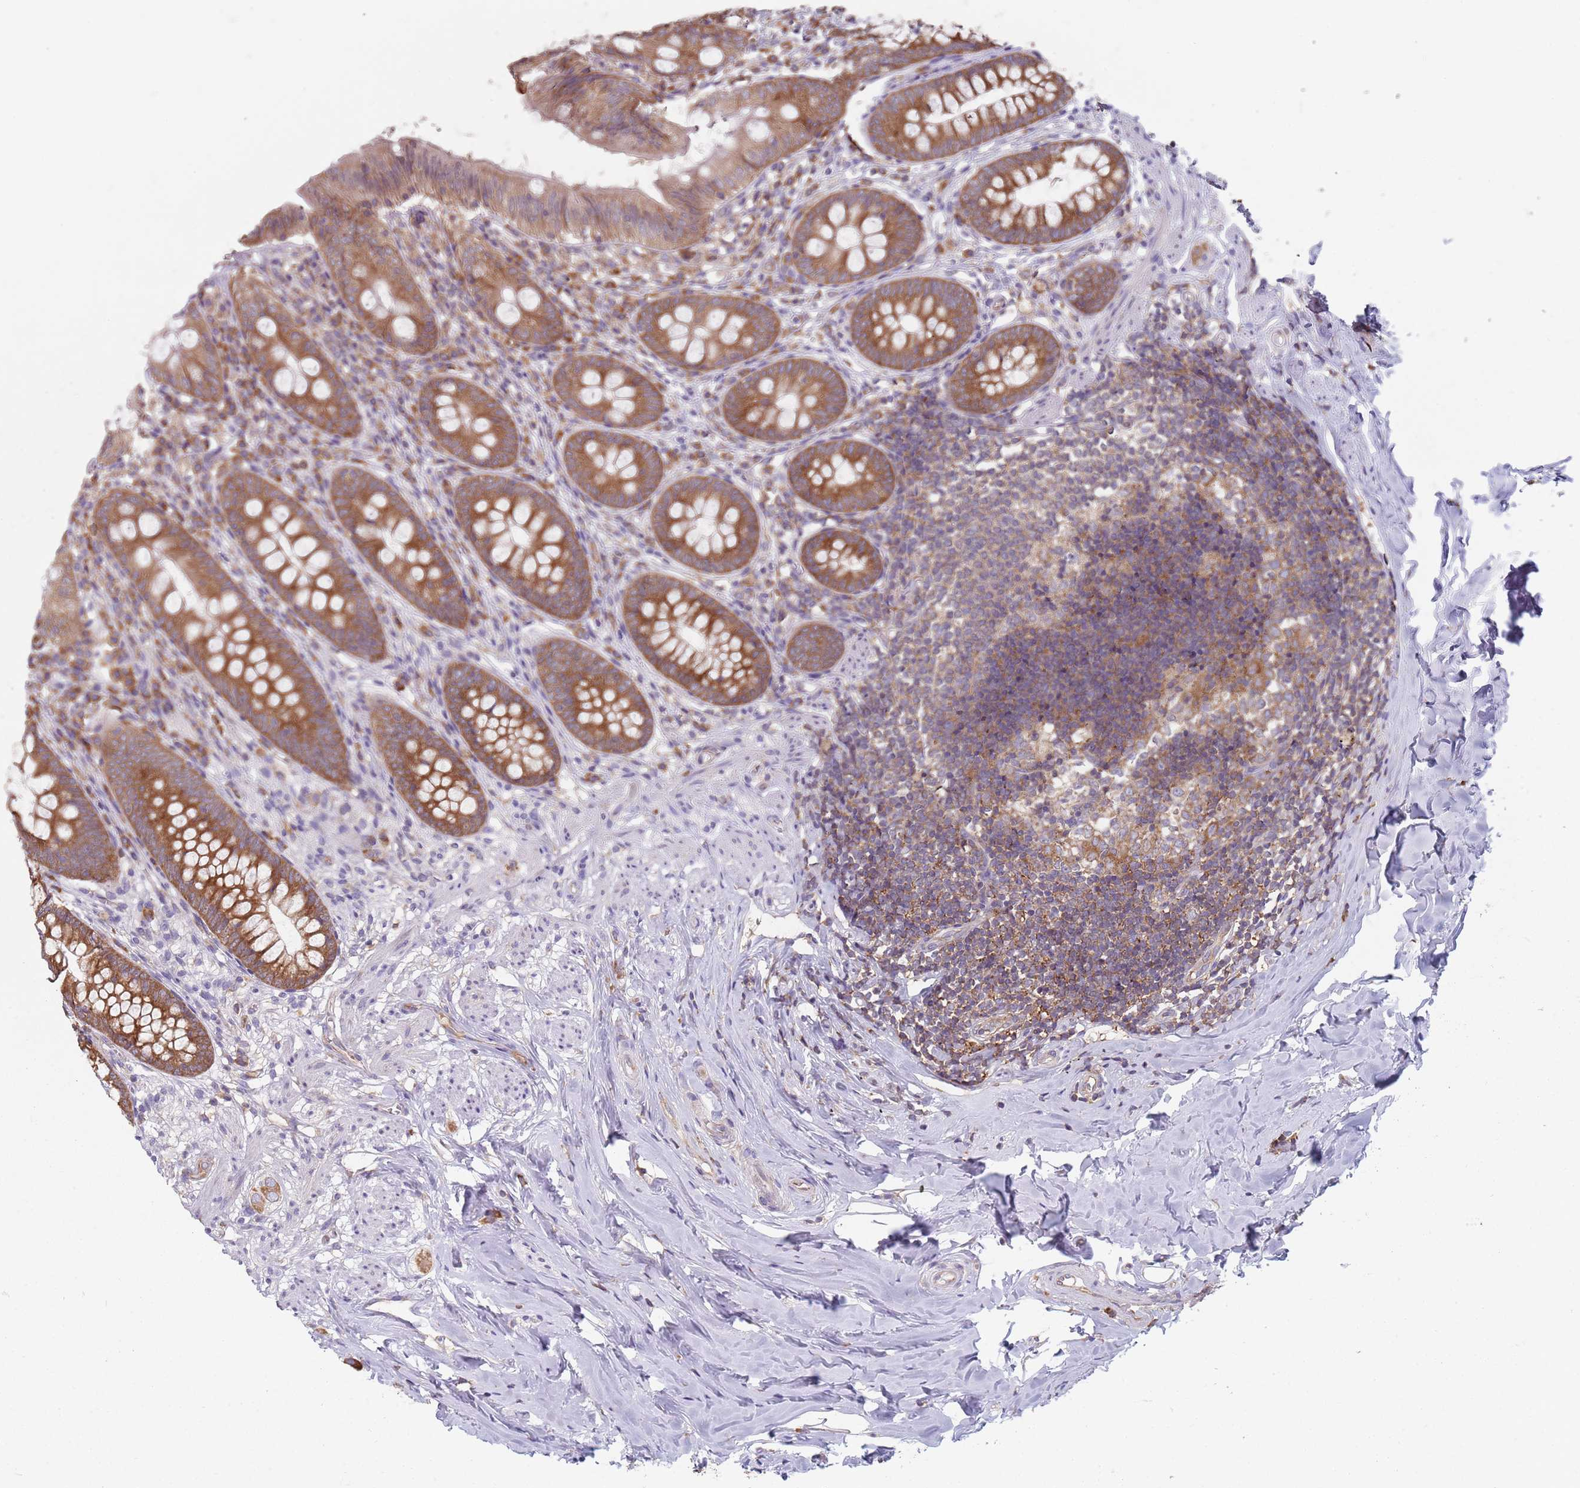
{"staining": {"intensity": "moderate", "quantity": ">75%", "location": "cytoplasmic/membranous"}, "tissue": "appendix", "cell_type": "Glandular cells", "image_type": "normal", "snomed": [{"axis": "morphology", "description": "Normal tissue, NOS"}, {"axis": "topography", "description": "Appendix"}], "caption": "DAB (3,3'-diaminobenzidine) immunohistochemical staining of unremarkable human appendix exhibits moderate cytoplasmic/membranous protein positivity in about >75% of glandular cells.", "gene": "RPL17", "patient": {"sex": "female", "age": 51}}